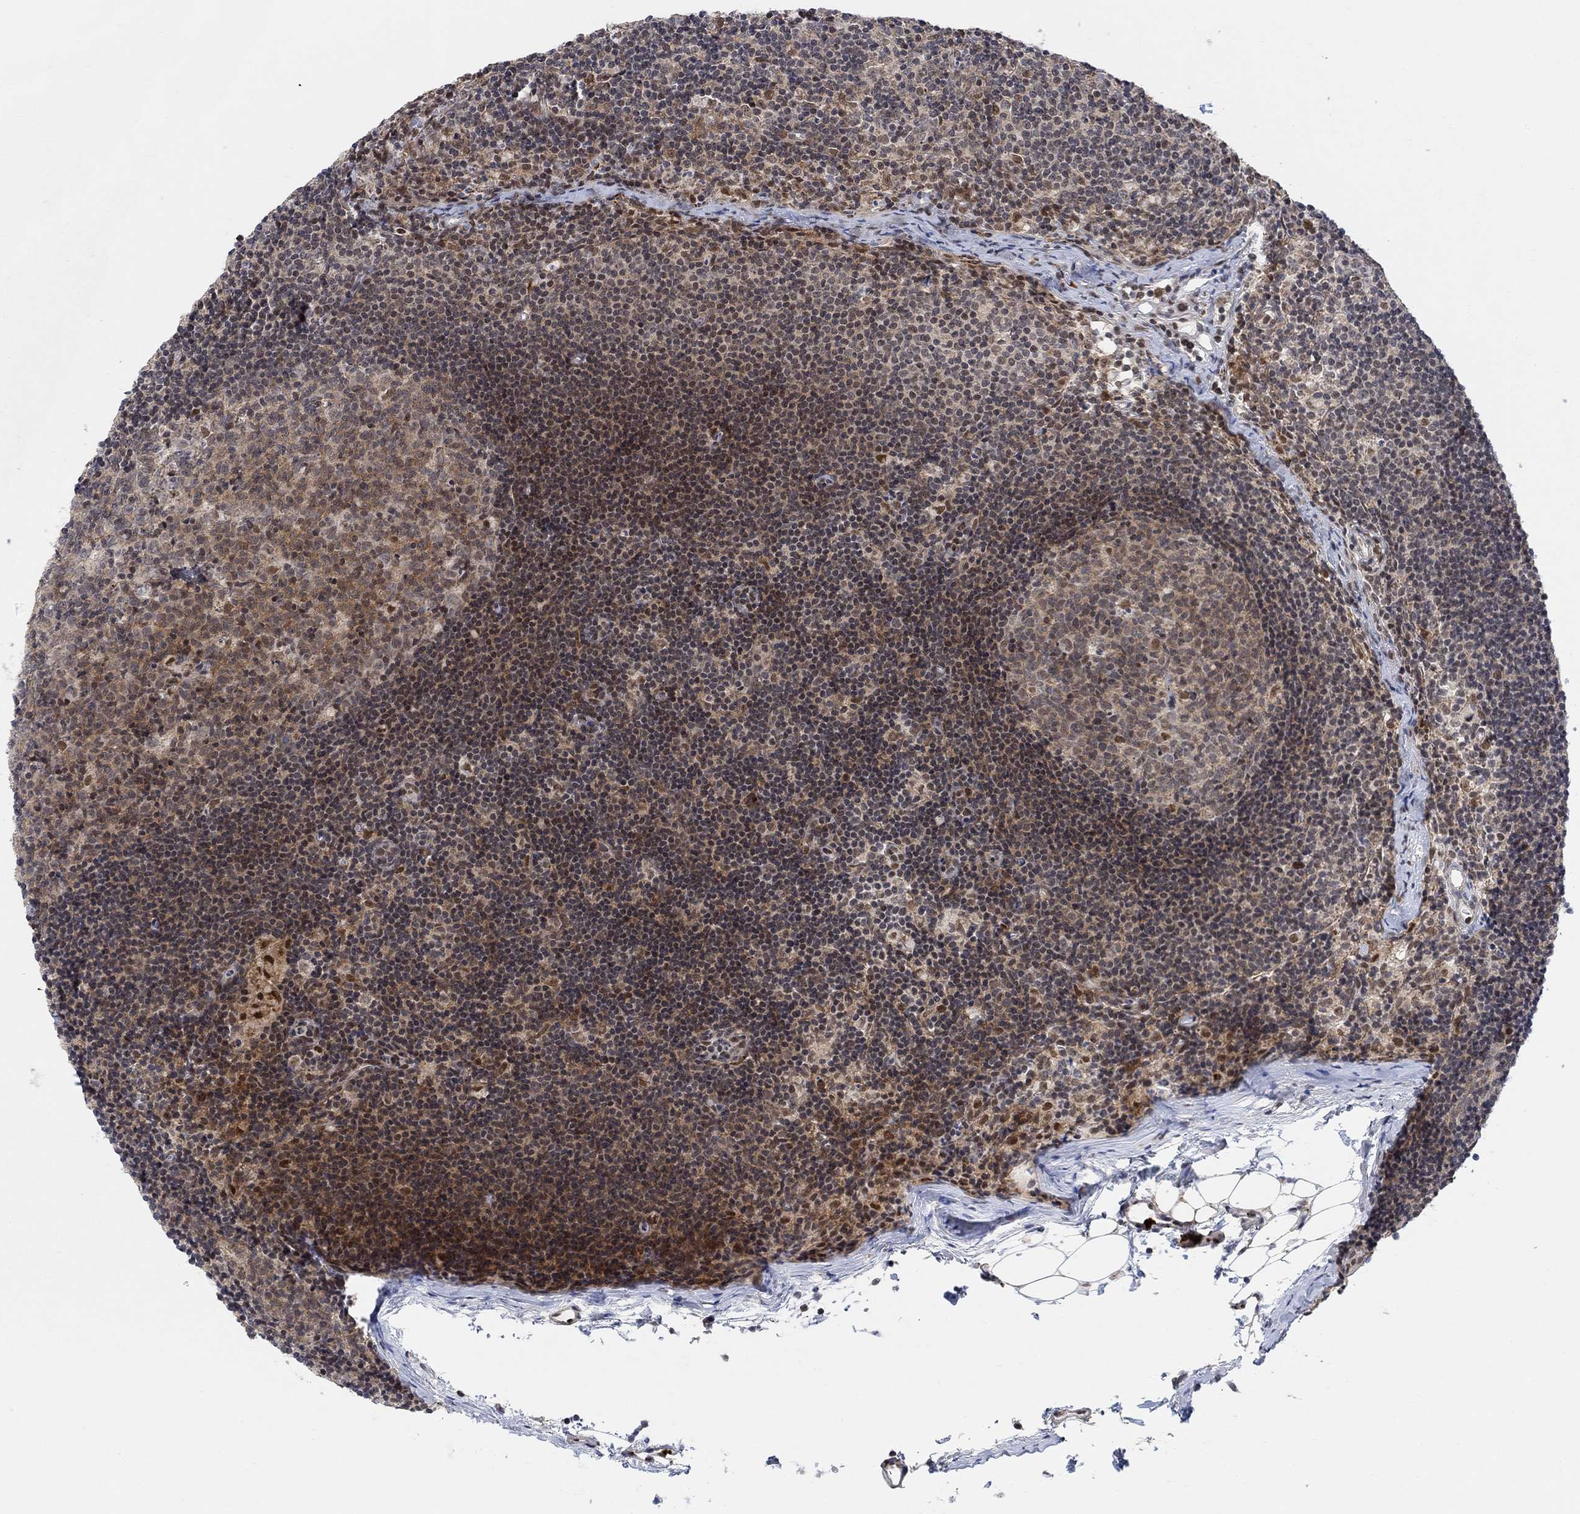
{"staining": {"intensity": "moderate", "quantity": "<25%", "location": "cytoplasmic/membranous,nuclear"}, "tissue": "lymph node", "cell_type": "Germinal center cells", "image_type": "normal", "snomed": [{"axis": "morphology", "description": "Normal tissue, NOS"}, {"axis": "topography", "description": "Lymph node"}], "caption": "High-magnification brightfield microscopy of normal lymph node stained with DAB (brown) and counterstained with hematoxylin (blue). germinal center cells exhibit moderate cytoplasmic/membranous,nuclear positivity is appreciated in about<25% of cells. The staining is performed using DAB brown chromogen to label protein expression. The nuclei are counter-stained blue using hematoxylin.", "gene": "PWWP2B", "patient": {"sex": "female", "age": 34}}